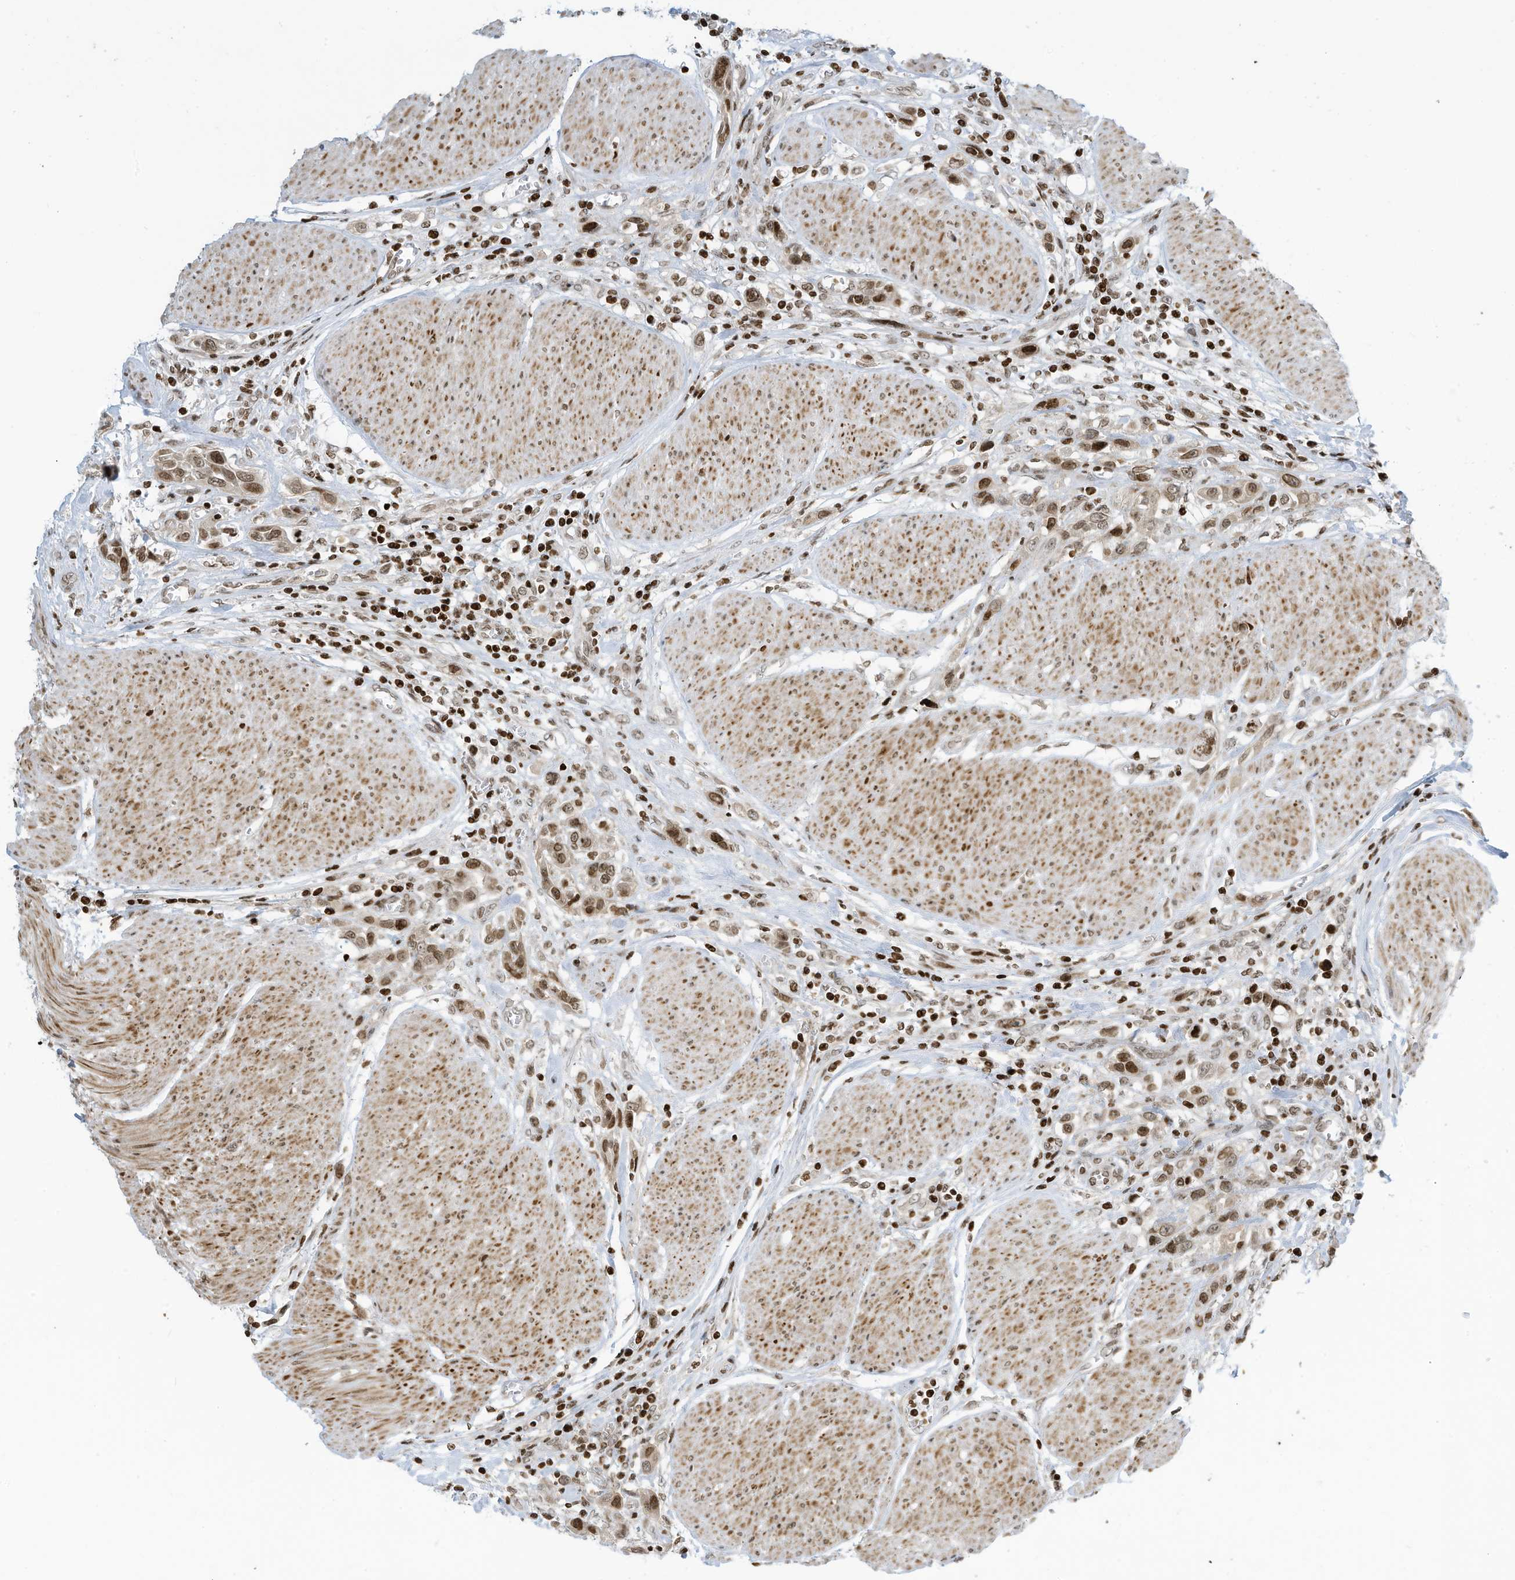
{"staining": {"intensity": "moderate", "quantity": ">75%", "location": "nuclear"}, "tissue": "urothelial cancer", "cell_type": "Tumor cells", "image_type": "cancer", "snomed": [{"axis": "morphology", "description": "Urothelial carcinoma, High grade"}, {"axis": "topography", "description": "Urinary bladder"}], "caption": "Immunohistochemistry (IHC) (DAB) staining of urothelial cancer exhibits moderate nuclear protein staining in approximately >75% of tumor cells.", "gene": "ADI1", "patient": {"sex": "male", "age": 50}}